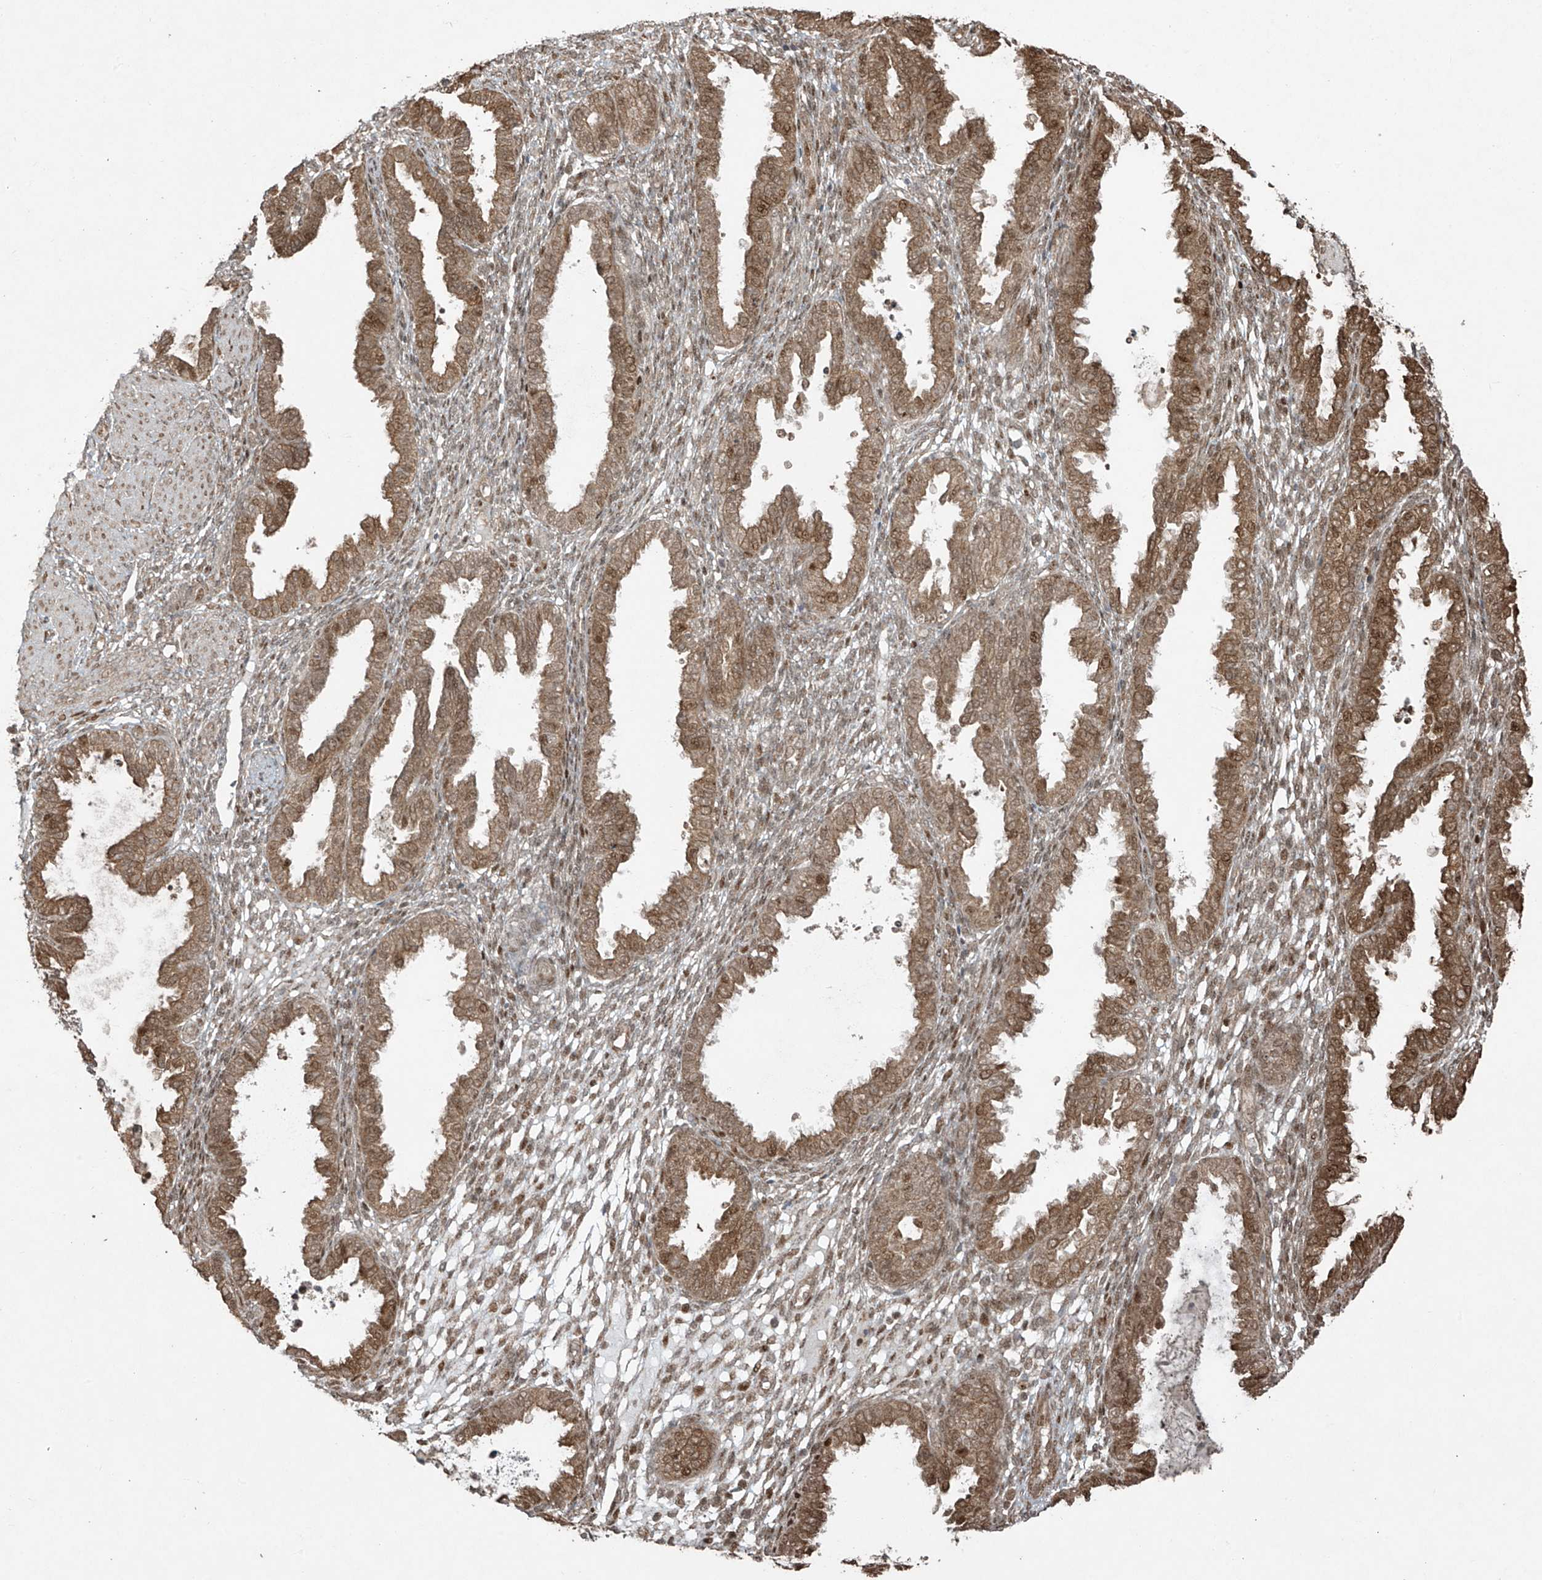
{"staining": {"intensity": "moderate", "quantity": "<25%", "location": "nuclear"}, "tissue": "endometrium", "cell_type": "Cells in endometrial stroma", "image_type": "normal", "snomed": [{"axis": "morphology", "description": "Normal tissue, NOS"}, {"axis": "topography", "description": "Endometrium"}], "caption": "Protein analysis of unremarkable endometrium demonstrates moderate nuclear positivity in about <25% of cells in endometrial stroma.", "gene": "TTC22", "patient": {"sex": "female", "age": 33}}